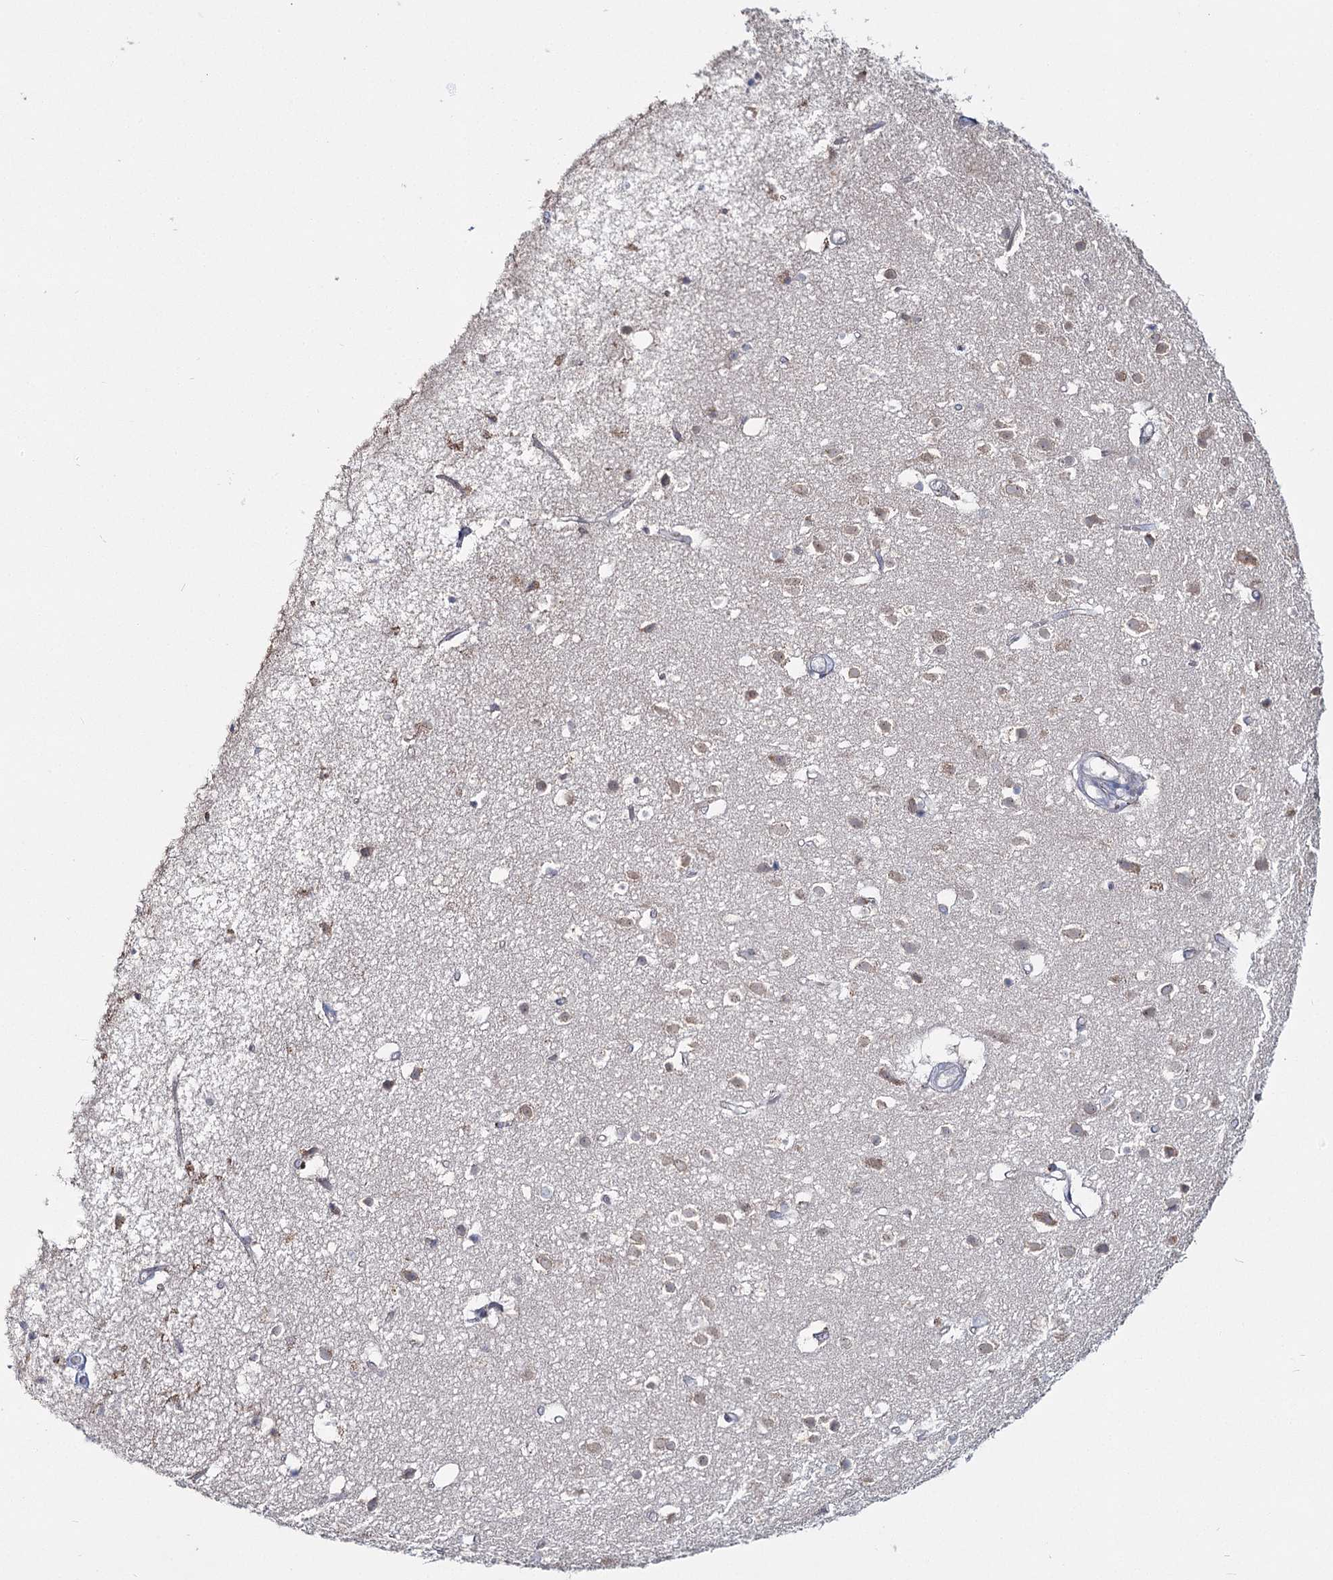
{"staining": {"intensity": "negative", "quantity": "none", "location": "none"}, "tissue": "cerebral cortex", "cell_type": "Endothelial cells", "image_type": "normal", "snomed": [{"axis": "morphology", "description": "Normal tissue, NOS"}, {"axis": "topography", "description": "Cerebral cortex"}], "caption": "Immunohistochemical staining of benign cerebral cortex reveals no significant positivity in endothelial cells.", "gene": "ZCCHC9", "patient": {"sex": "male", "age": 54}}